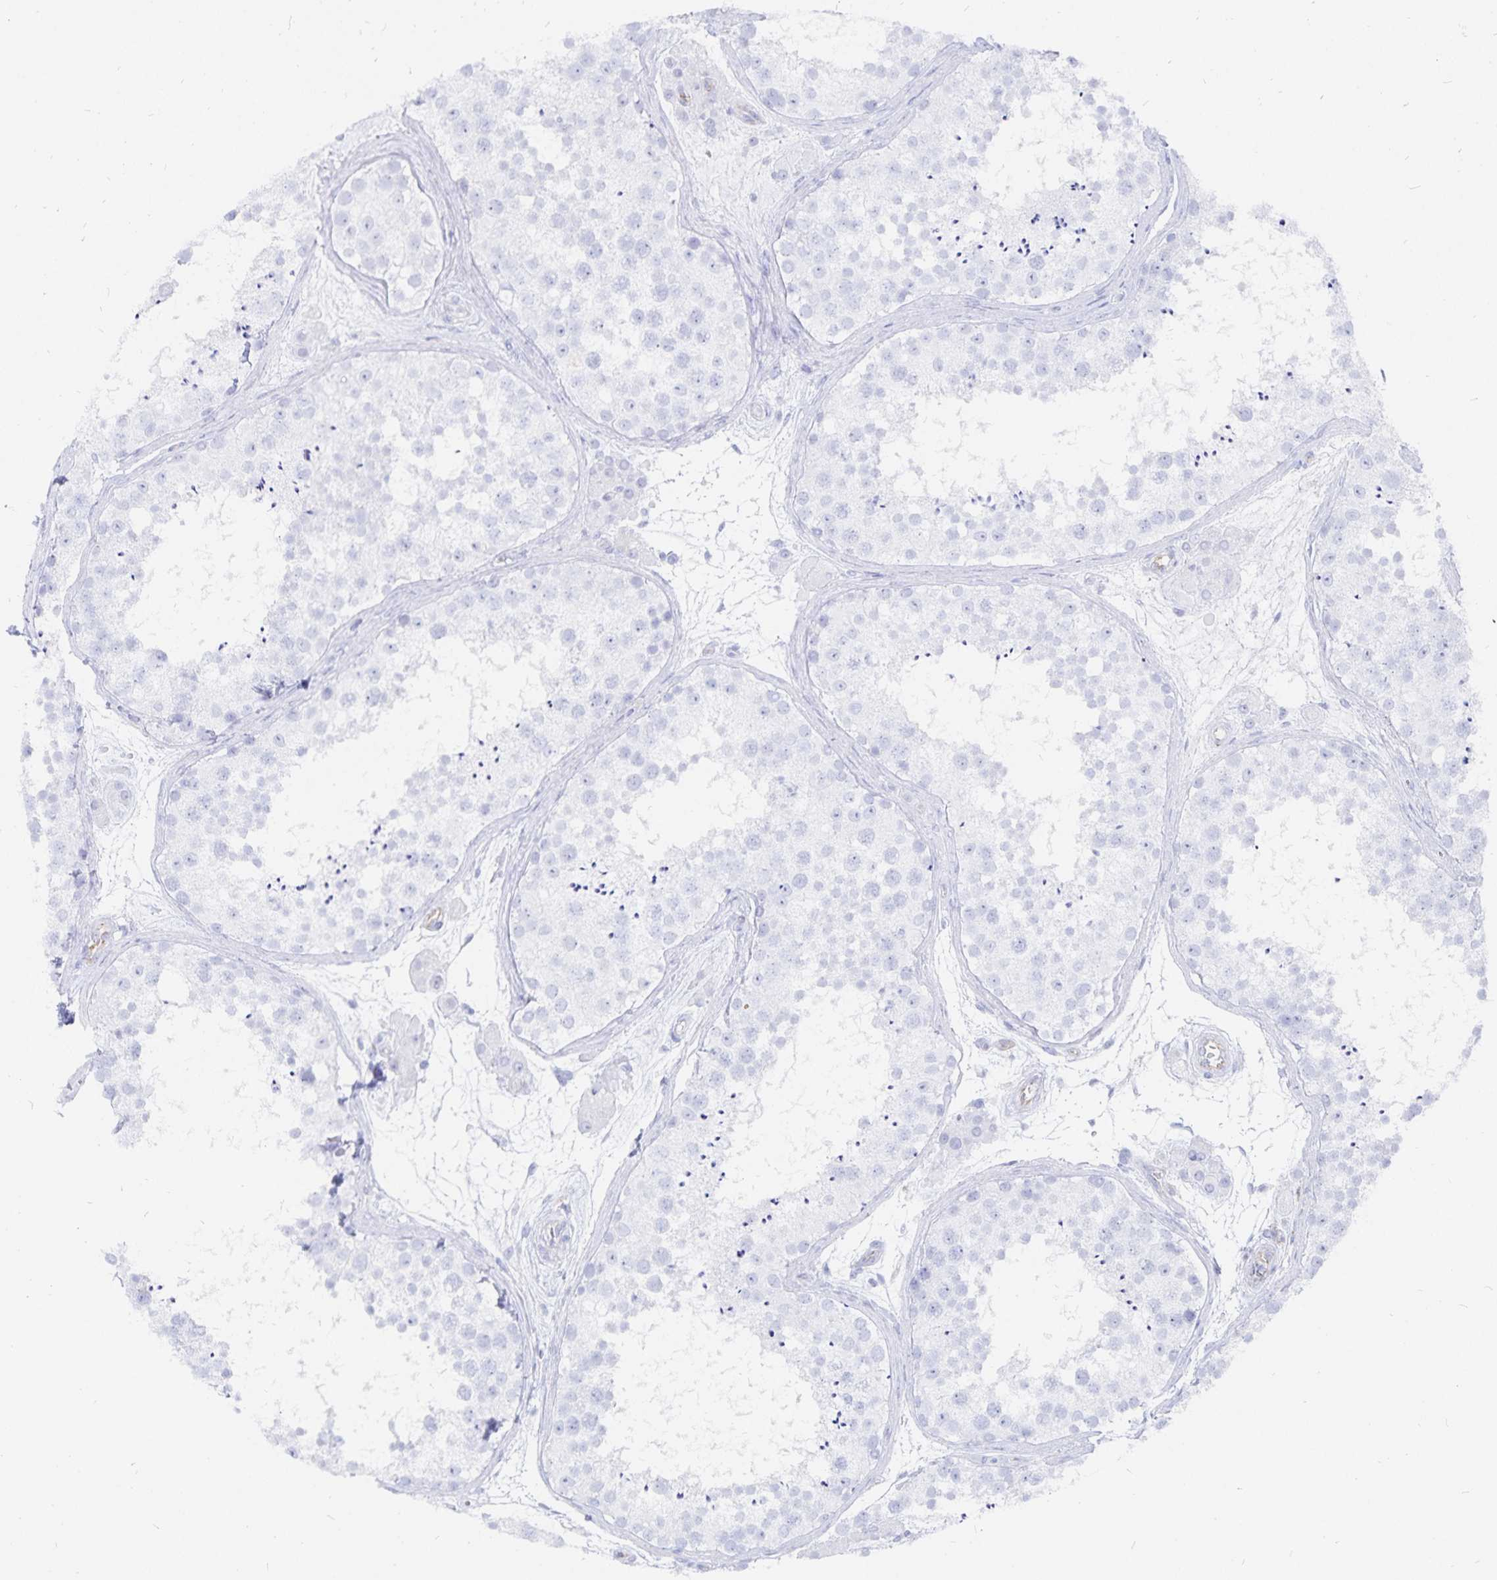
{"staining": {"intensity": "negative", "quantity": "none", "location": "none"}, "tissue": "testis", "cell_type": "Cells in seminiferous ducts", "image_type": "normal", "snomed": [{"axis": "morphology", "description": "Normal tissue, NOS"}, {"axis": "topography", "description": "Testis"}], "caption": "DAB (3,3'-diaminobenzidine) immunohistochemical staining of benign testis exhibits no significant expression in cells in seminiferous ducts.", "gene": "INSL5", "patient": {"sex": "male", "age": 41}}